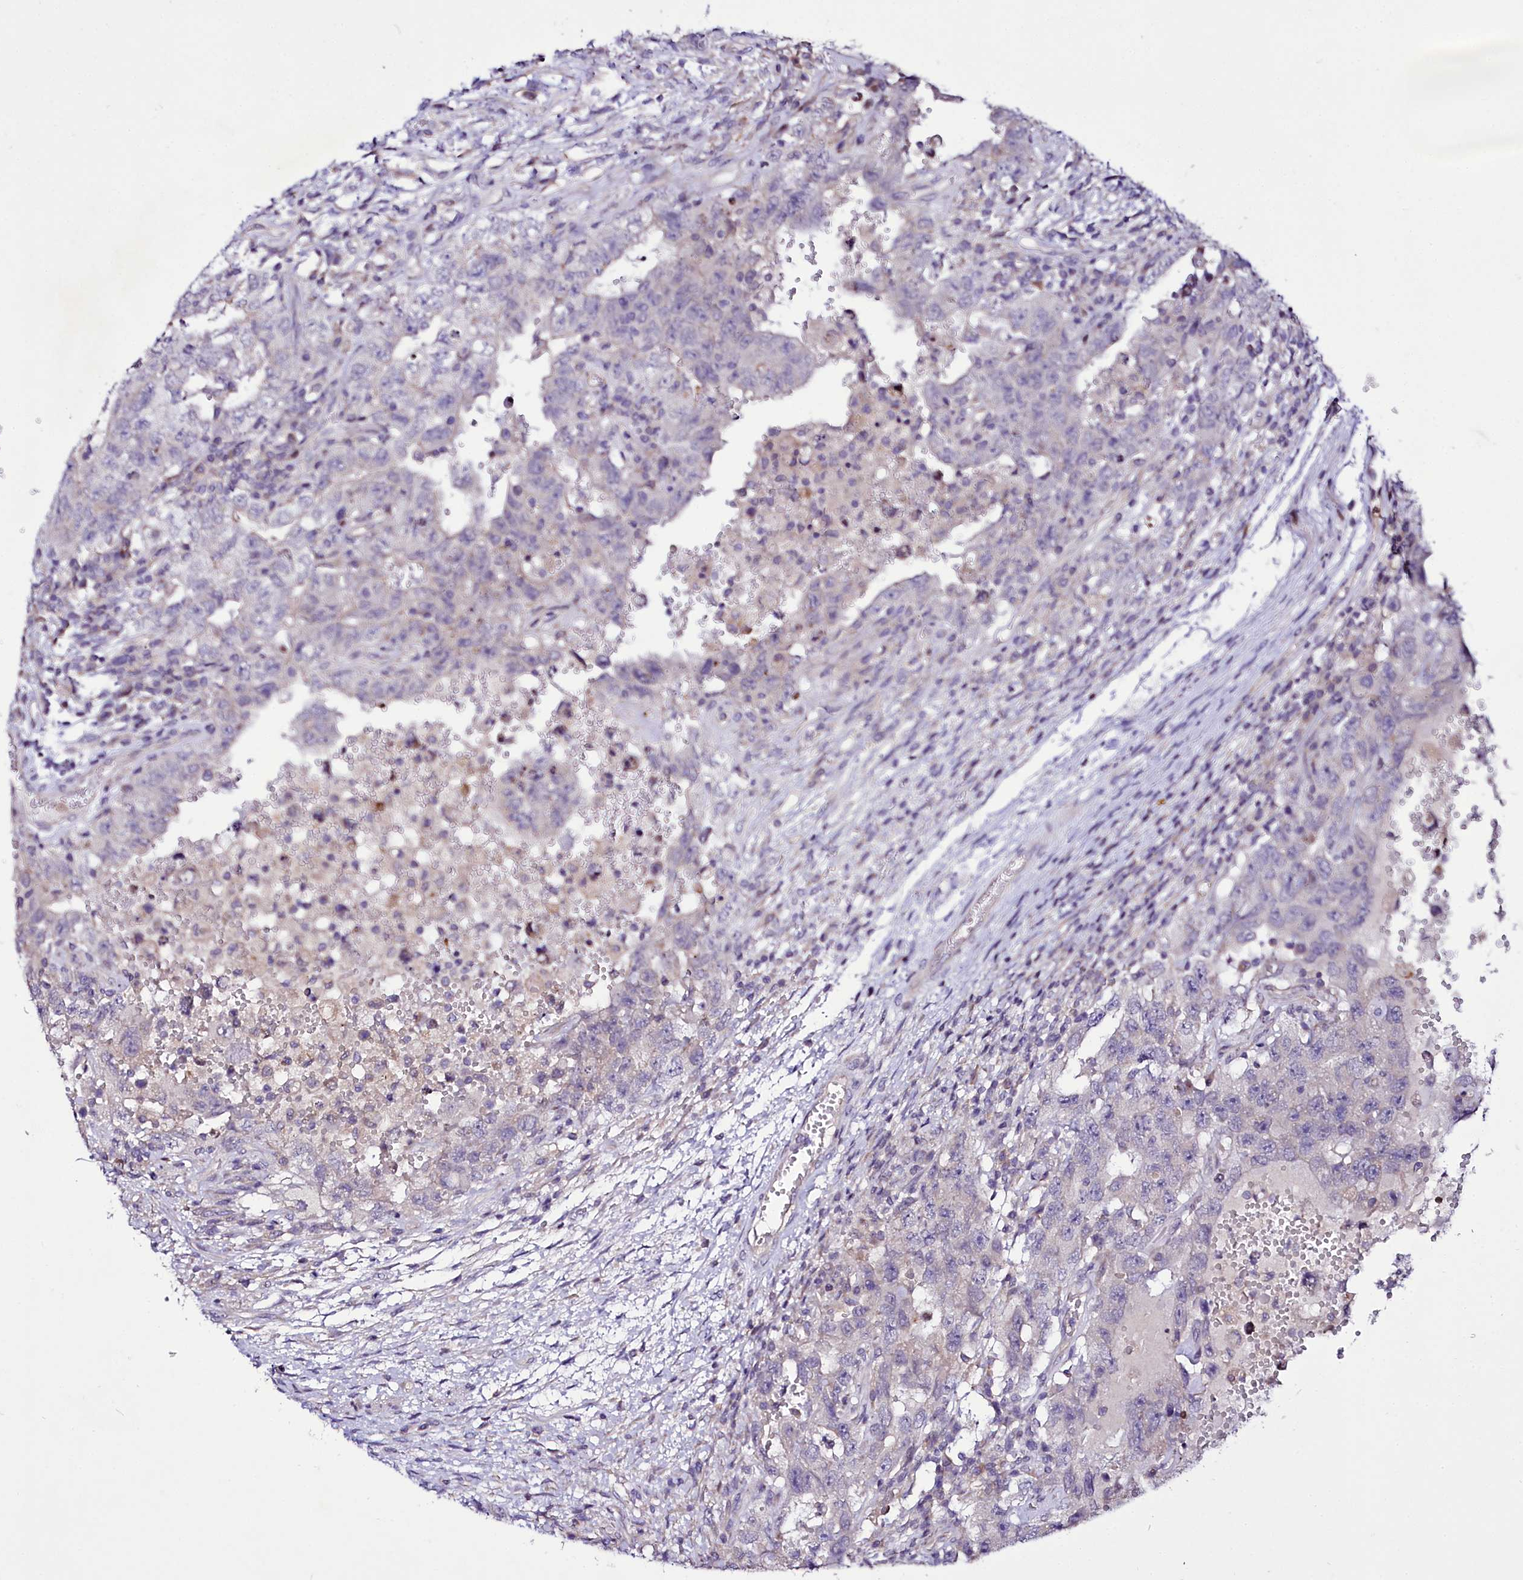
{"staining": {"intensity": "negative", "quantity": "none", "location": "none"}, "tissue": "testis cancer", "cell_type": "Tumor cells", "image_type": "cancer", "snomed": [{"axis": "morphology", "description": "Carcinoma, Embryonal, NOS"}, {"axis": "topography", "description": "Testis"}], "caption": "There is no significant staining in tumor cells of testis embryonal carcinoma.", "gene": "ZC3H12C", "patient": {"sex": "male", "age": 26}}